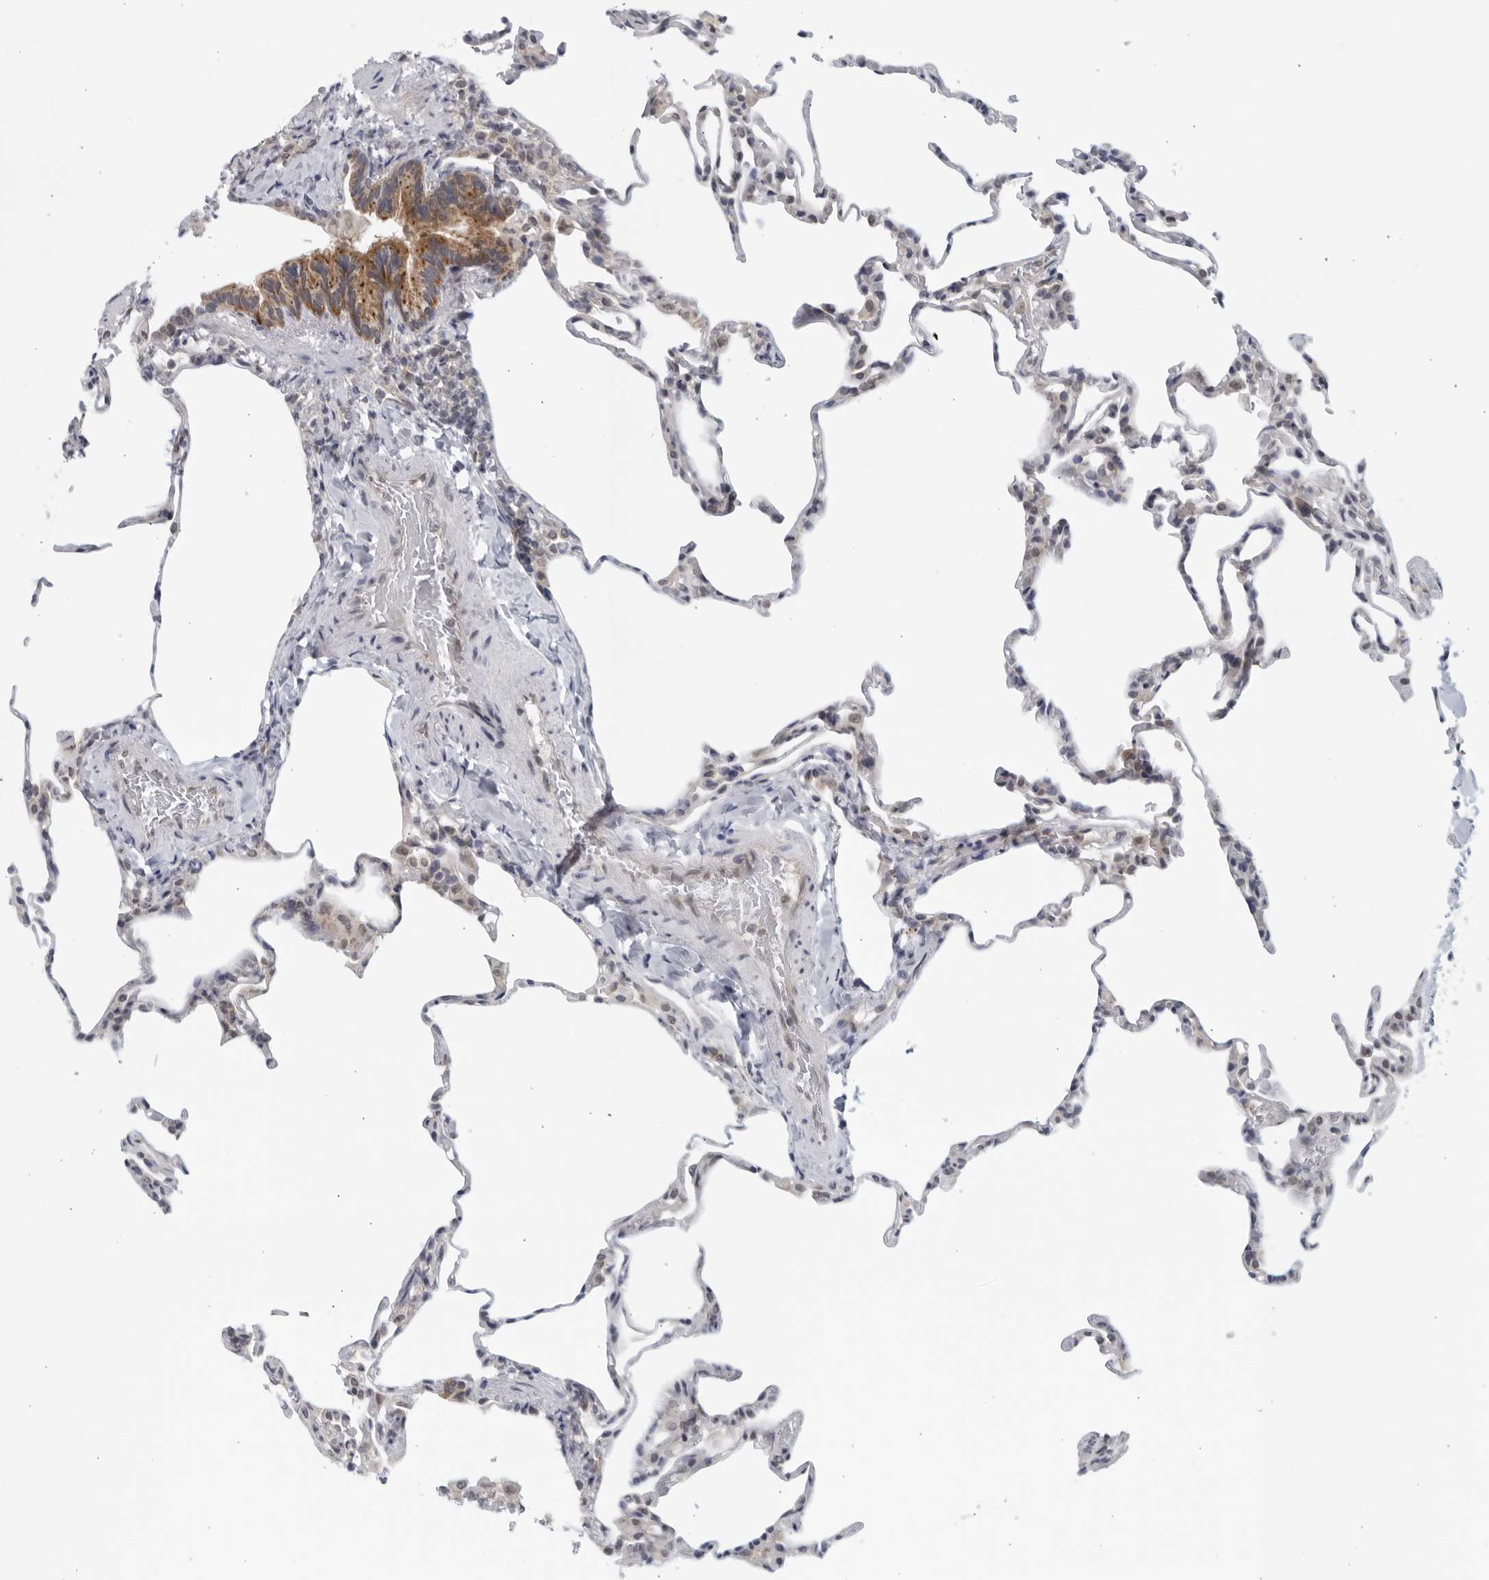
{"staining": {"intensity": "negative", "quantity": "none", "location": "none"}, "tissue": "lung", "cell_type": "Alveolar cells", "image_type": "normal", "snomed": [{"axis": "morphology", "description": "Normal tissue, NOS"}, {"axis": "topography", "description": "Lung"}], "caption": "Immunohistochemistry (IHC) image of benign lung: human lung stained with DAB (3,3'-diaminobenzidine) demonstrates no significant protein staining in alveolar cells.", "gene": "RC3H1", "patient": {"sex": "male", "age": 20}}